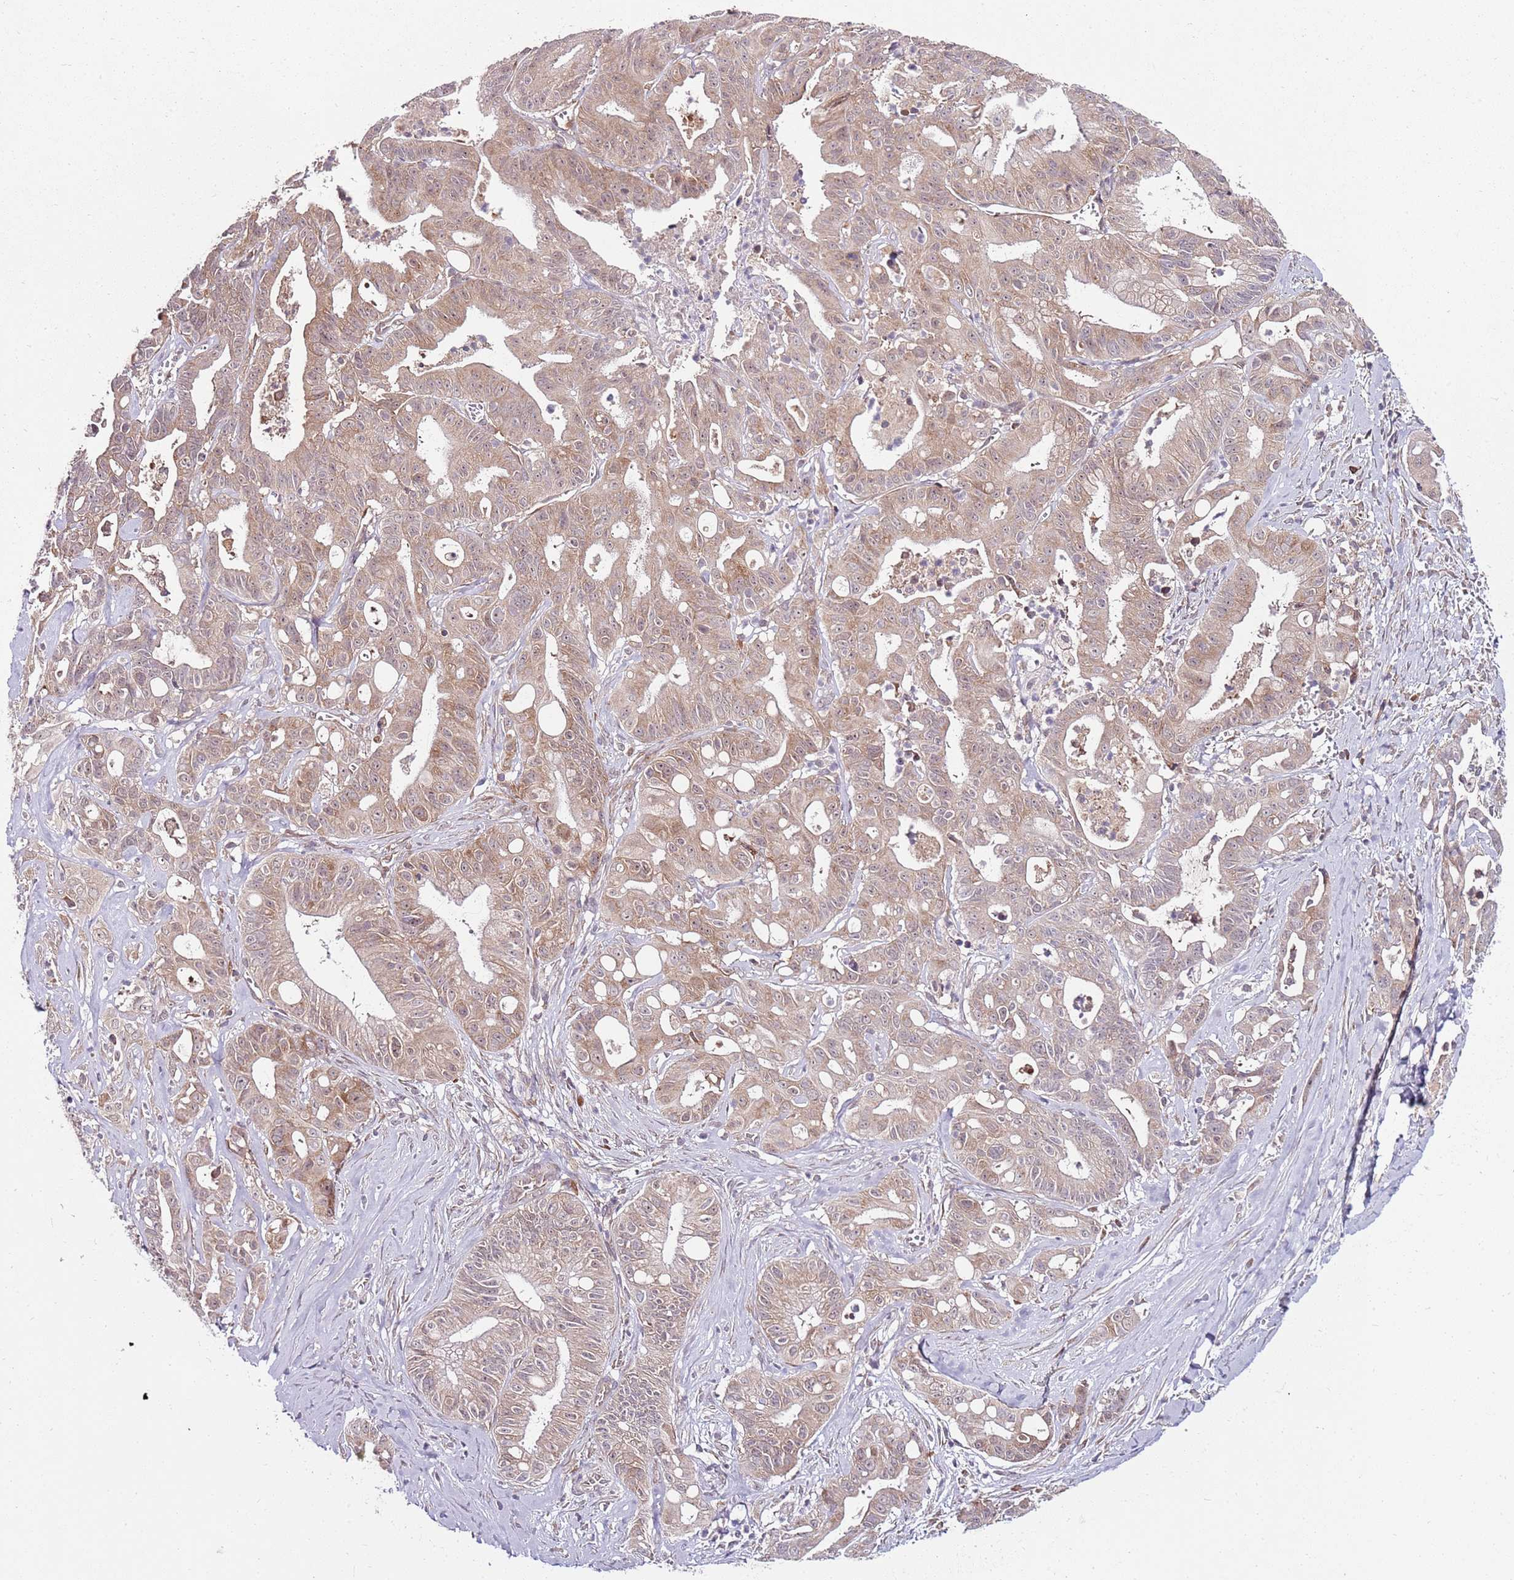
{"staining": {"intensity": "weak", "quantity": ">75%", "location": "cytoplasmic/membranous"}, "tissue": "ovarian cancer", "cell_type": "Tumor cells", "image_type": "cancer", "snomed": [{"axis": "morphology", "description": "Cystadenocarcinoma, mucinous, NOS"}, {"axis": "topography", "description": "Ovary"}], "caption": "Tumor cells show weak cytoplasmic/membranous staining in approximately >75% of cells in mucinous cystadenocarcinoma (ovarian).", "gene": "FBXL22", "patient": {"sex": "female", "age": 70}}